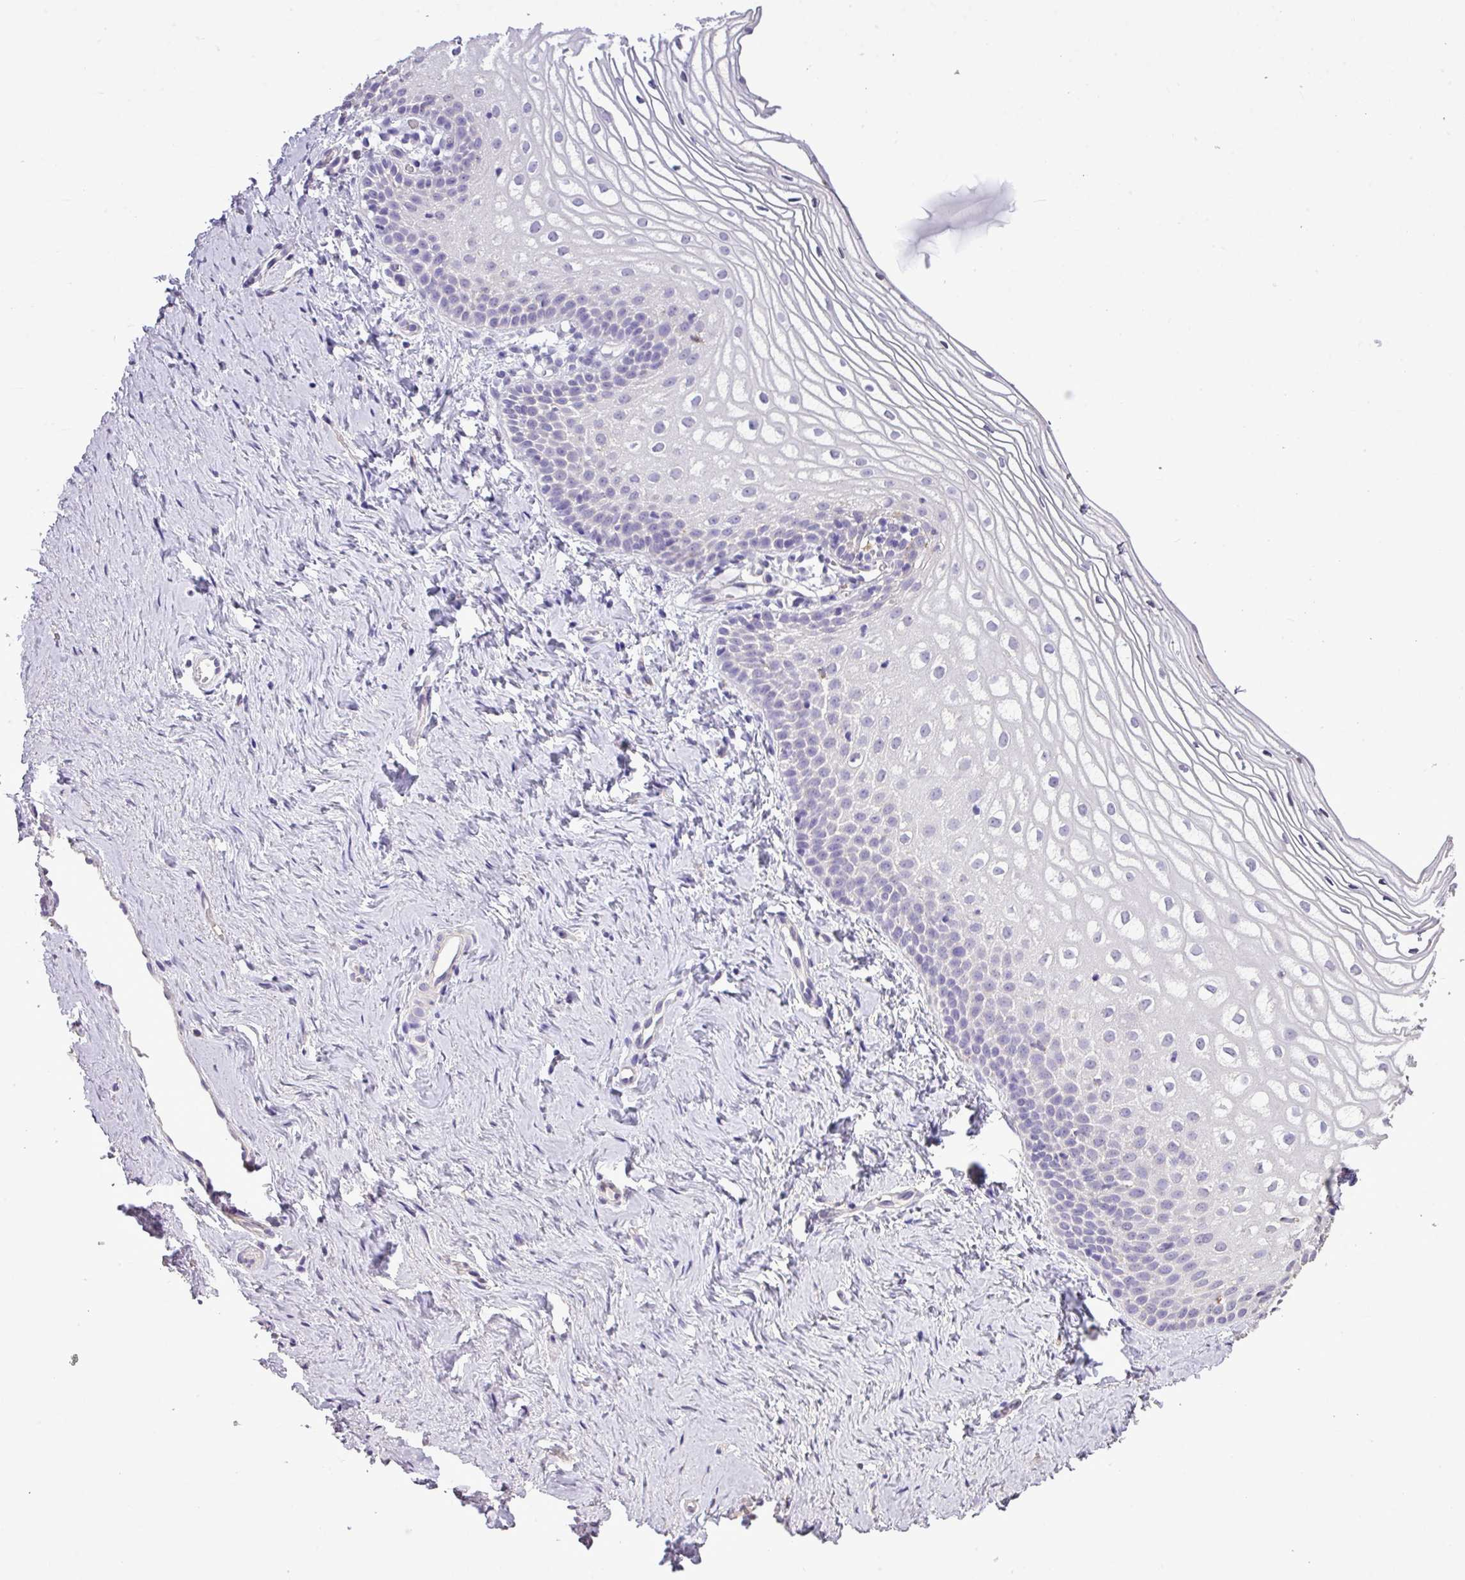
{"staining": {"intensity": "negative", "quantity": "none", "location": "none"}, "tissue": "vagina", "cell_type": "Squamous epithelial cells", "image_type": "normal", "snomed": [{"axis": "morphology", "description": "Normal tissue, NOS"}, {"axis": "topography", "description": "Vagina"}], "caption": "High magnification brightfield microscopy of normal vagina stained with DAB (brown) and counterstained with hematoxylin (blue): squamous epithelial cells show no significant staining.", "gene": "ALDH2", "patient": {"sex": "female", "age": 56}}